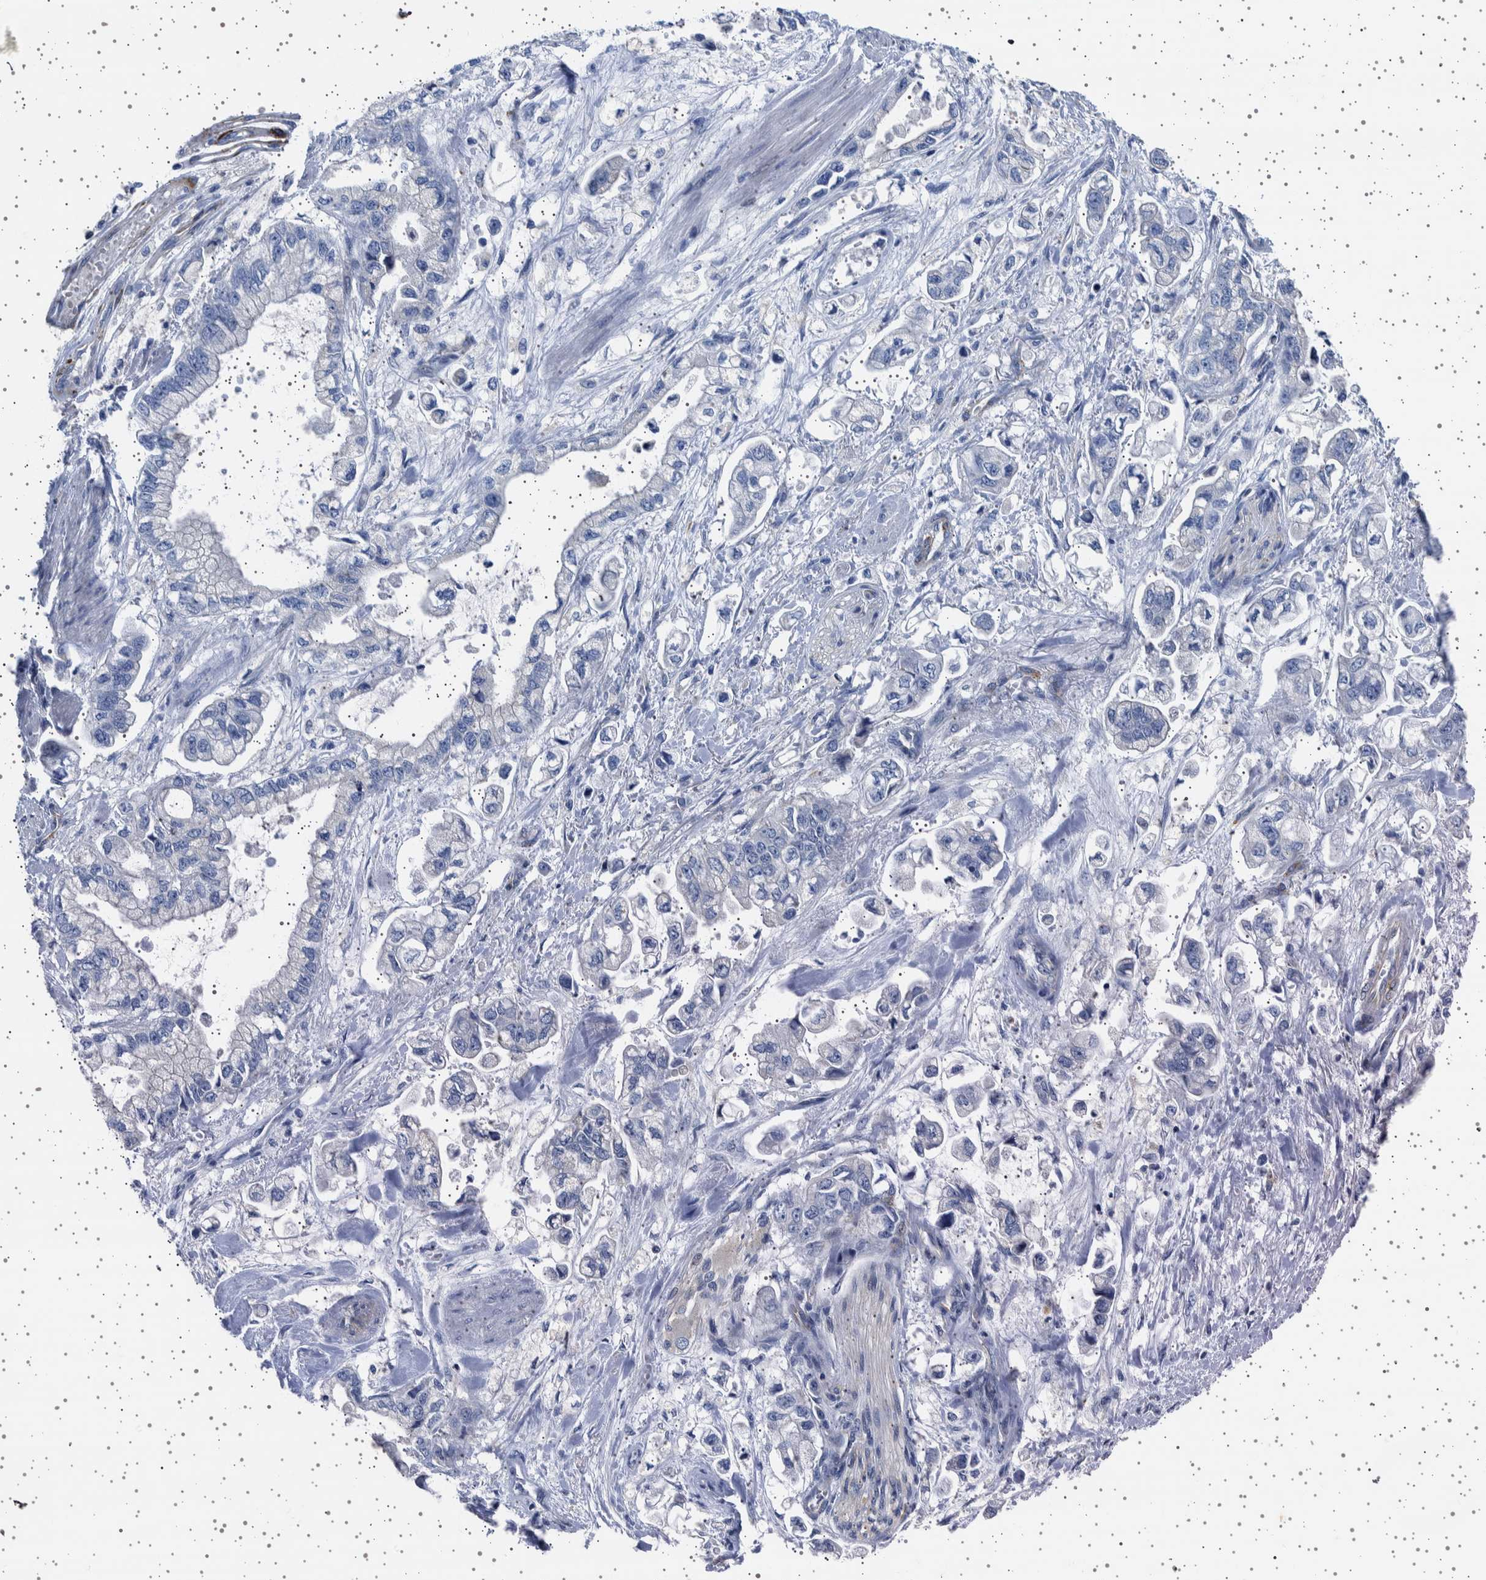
{"staining": {"intensity": "negative", "quantity": "none", "location": "none"}, "tissue": "stomach cancer", "cell_type": "Tumor cells", "image_type": "cancer", "snomed": [{"axis": "morphology", "description": "Normal tissue, NOS"}, {"axis": "morphology", "description": "Adenocarcinoma, NOS"}, {"axis": "topography", "description": "Stomach"}], "caption": "The histopathology image exhibits no staining of tumor cells in stomach cancer.", "gene": "SEPTIN4", "patient": {"sex": "male", "age": 62}}